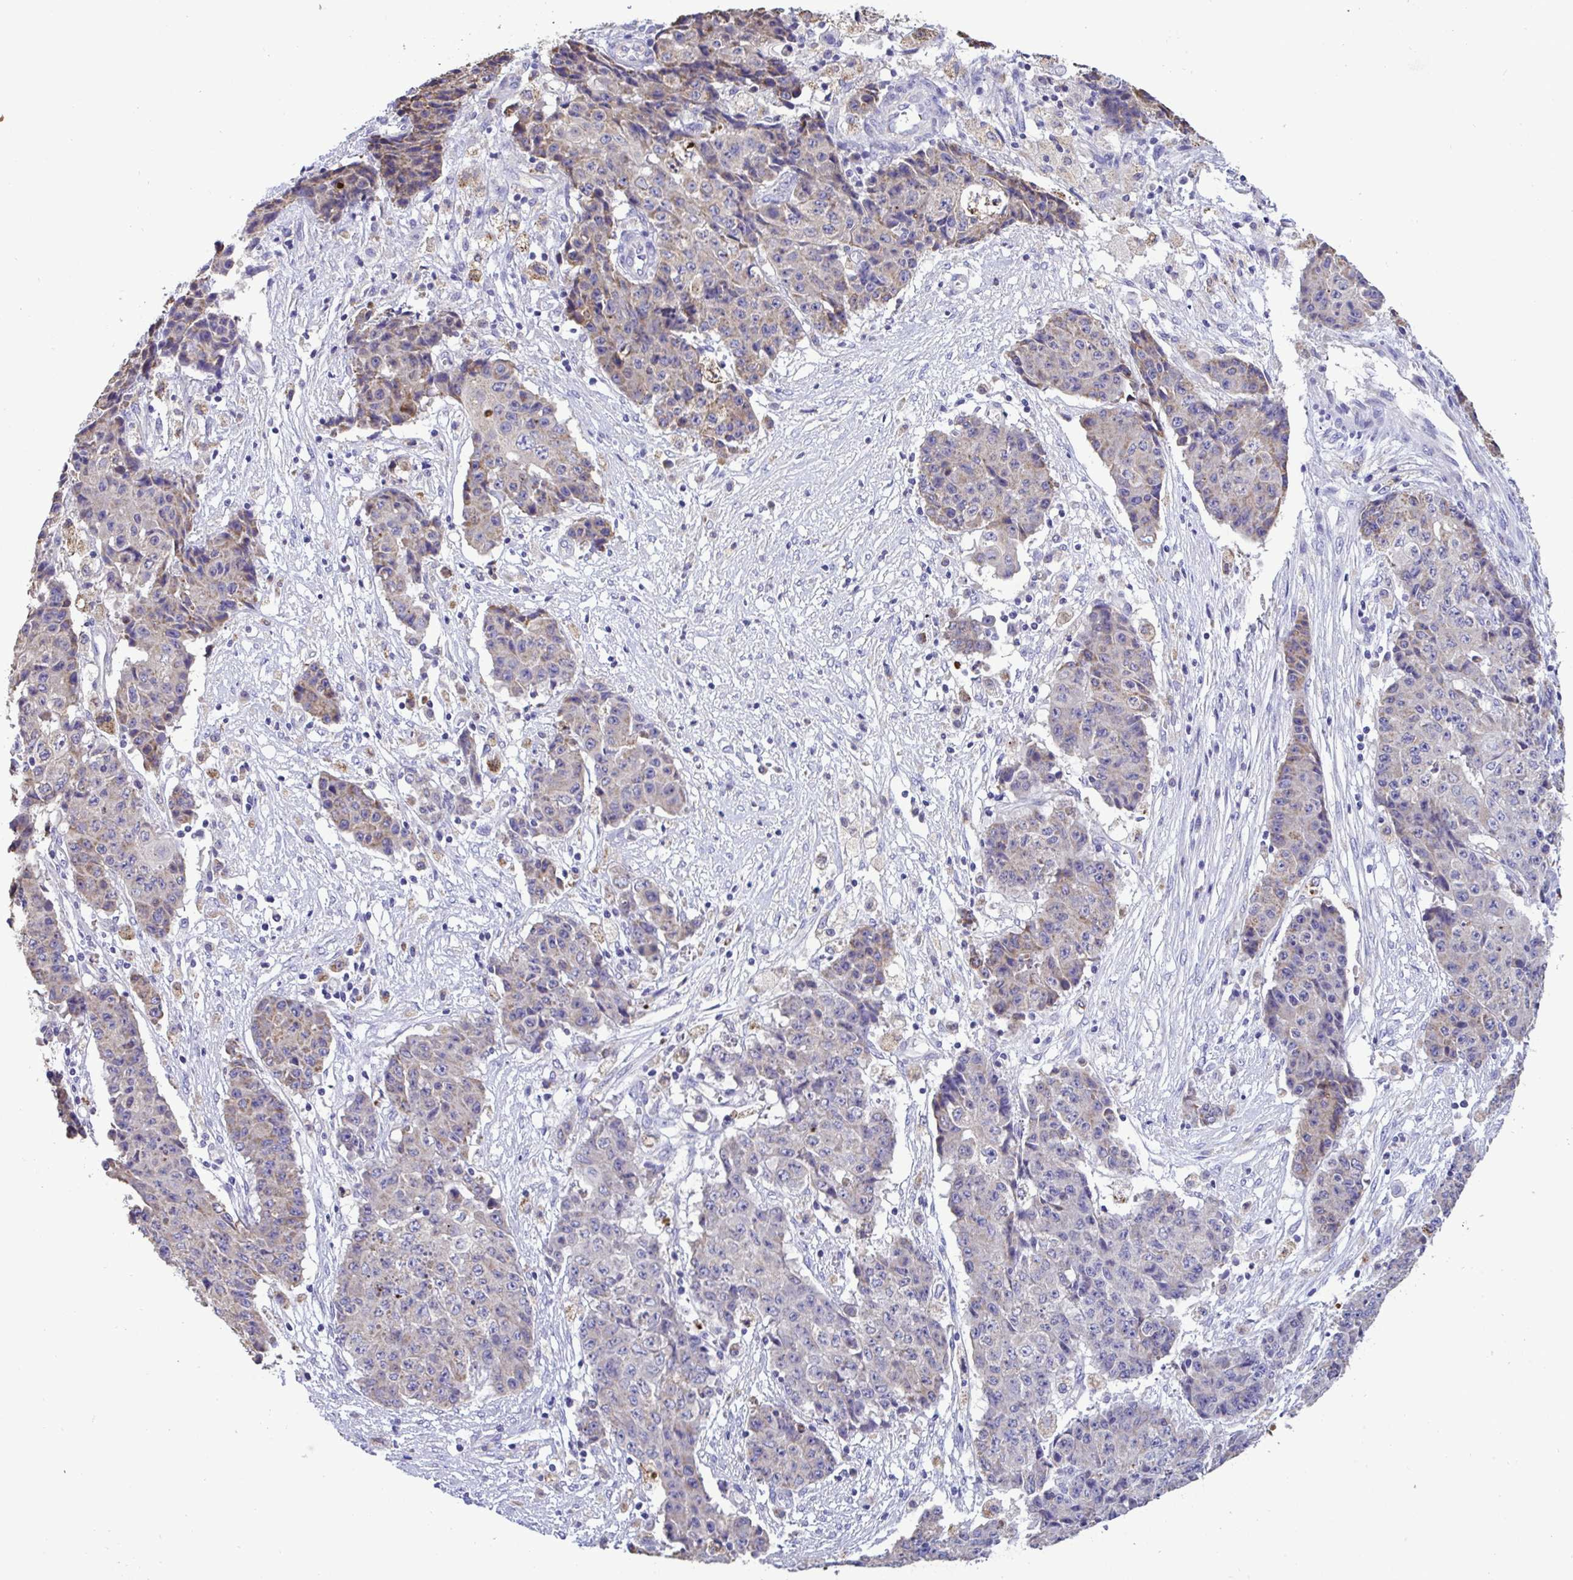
{"staining": {"intensity": "moderate", "quantity": "25%-75%", "location": "cytoplasmic/membranous"}, "tissue": "ovarian cancer", "cell_type": "Tumor cells", "image_type": "cancer", "snomed": [{"axis": "morphology", "description": "Carcinoma, endometroid"}, {"axis": "topography", "description": "Ovary"}], "caption": "Tumor cells demonstrate medium levels of moderate cytoplasmic/membranous expression in about 25%-75% of cells in endometroid carcinoma (ovarian).", "gene": "ST8SIA2", "patient": {"sex": "female", "age": 42}}